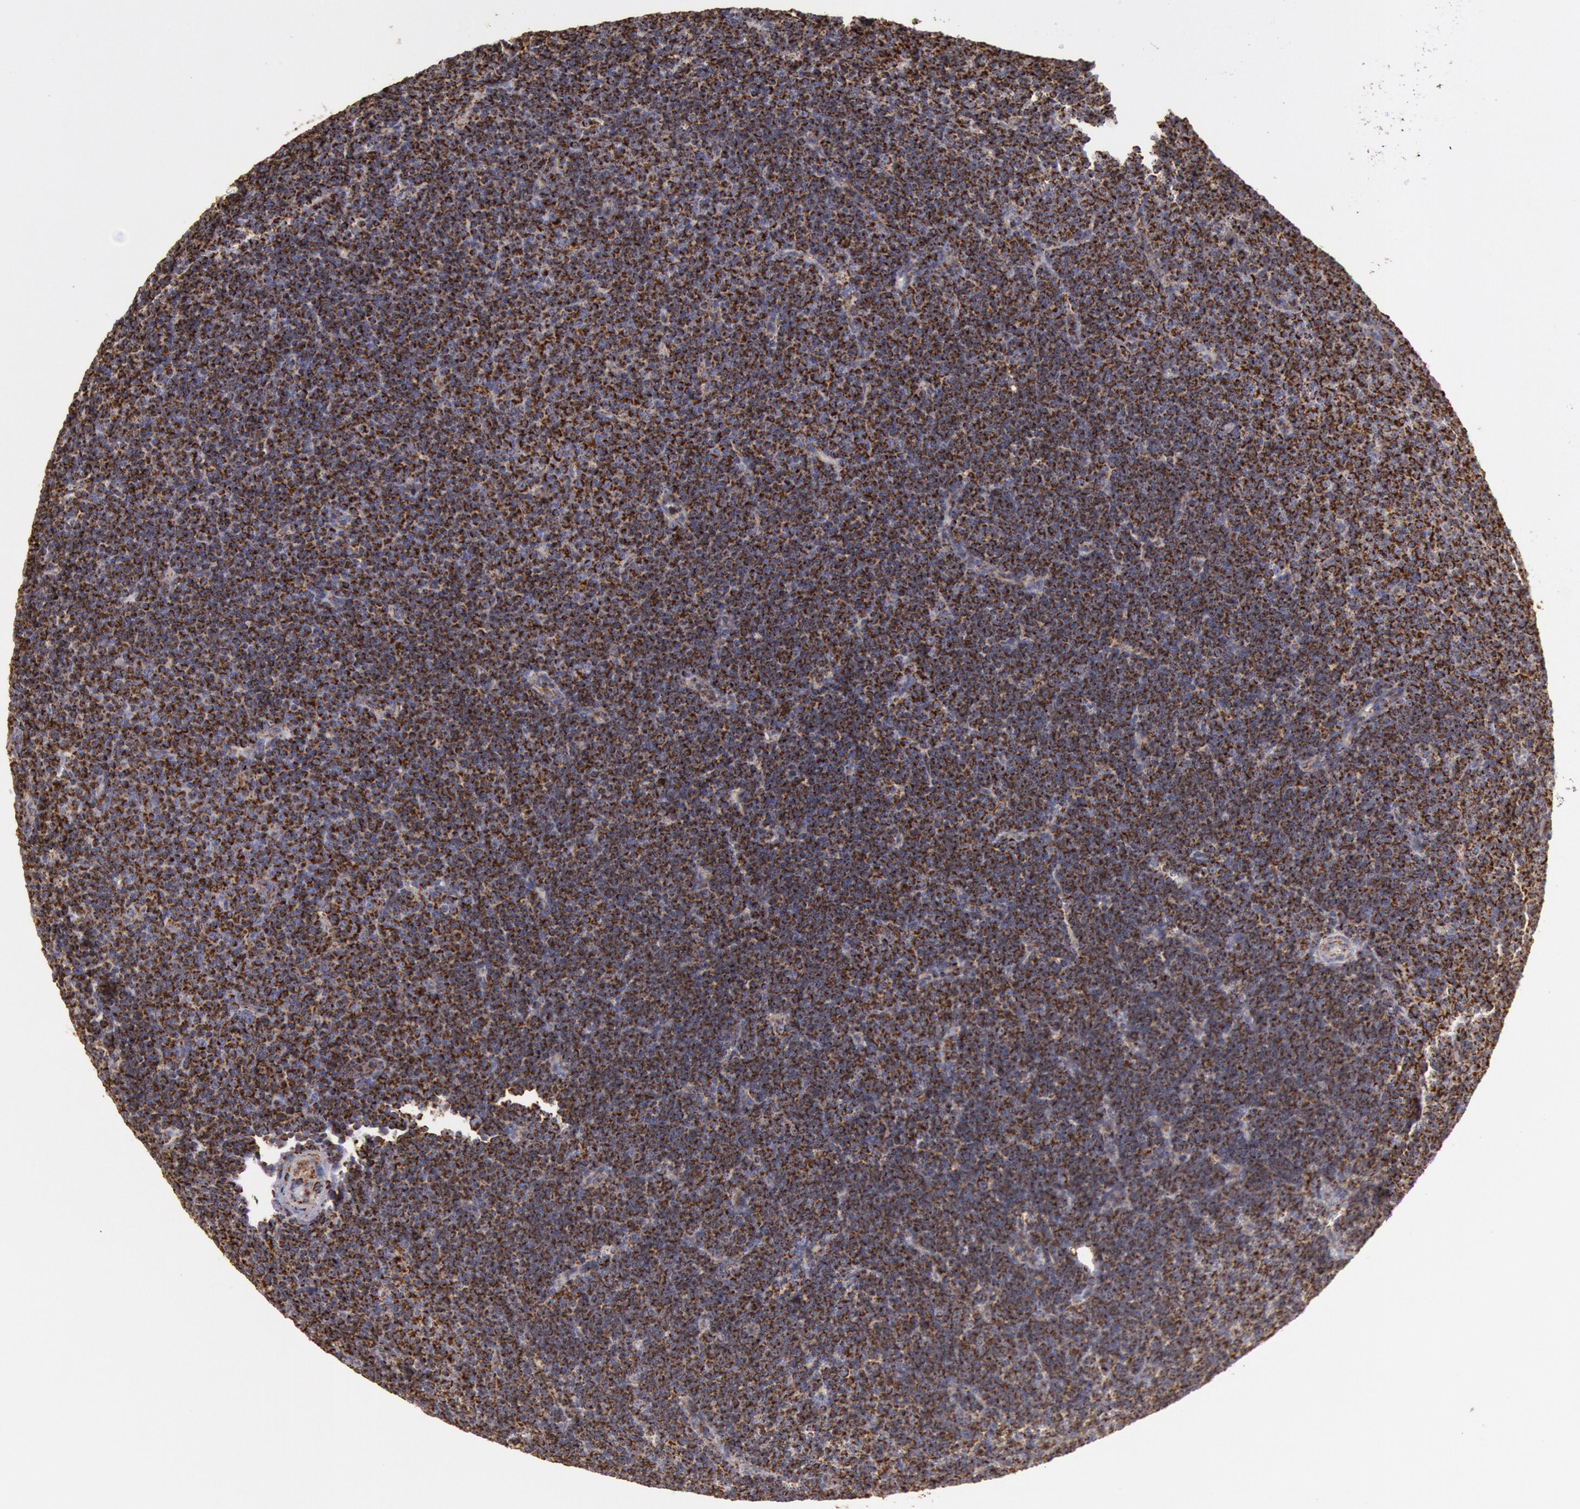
{"staining": {"intensity": "strong", "quantity": ">75%", "location": "cytoplasmic/membranous"}, "tissue": "lymphoma", "cell_type": "Tumor cells", "image_type": "cancer", "snomed": [{"axis": "morphology", "description": "Malignant lymphoma, non-Hodgkin's type, Low grade"}, {"axis": "topography", "description": "Lymph node"}], "caption": "About >75% of tumor cells in human malignant lymphoma, non-Hodgkin's type (low-grade) show strong cytoplasmic/membranous protein expression as visualized by brown immunohistochemical staining.", "gene": "CYC1", "patient": {"sex": "male", "age": 57}}